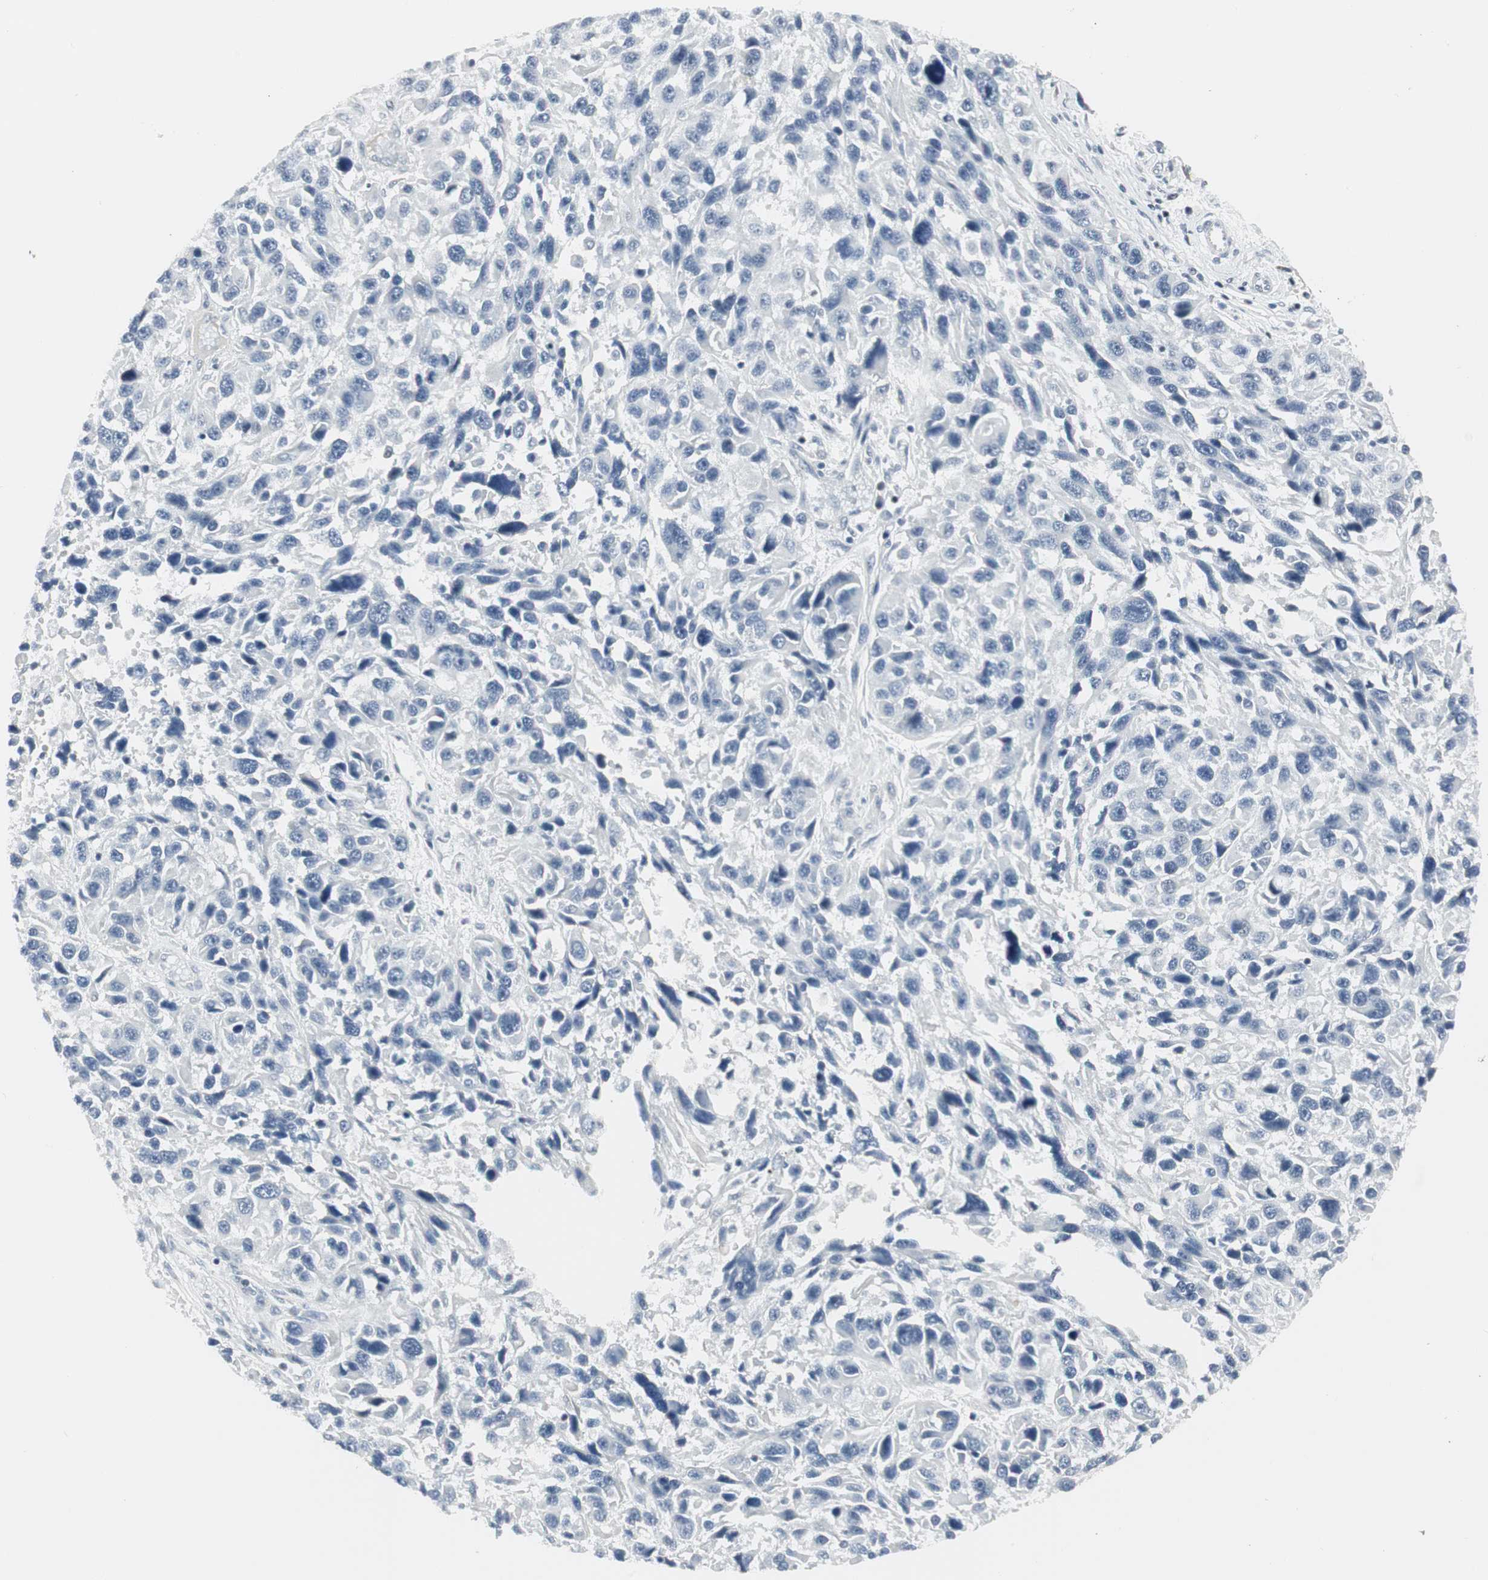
{"staining": {"intensity": "negative", "quantity": "none", "location": "none"}, "tissue": "melanoma", "cell_type": "Tumor cells", "image_type": "cancer", "snomed": [{"axis": "morphology", "description": "Malignant melanoma, NOS"}, {"axis": "topography", "description": "Skin"}], "caption": "Tumor cells are negative for protein expression in human melanoma. (DAB immunohistochemistry with hematoxylin counter stain).", "gene": "ZBTB7B", "patient": {"sex": "male", "age": 53}}